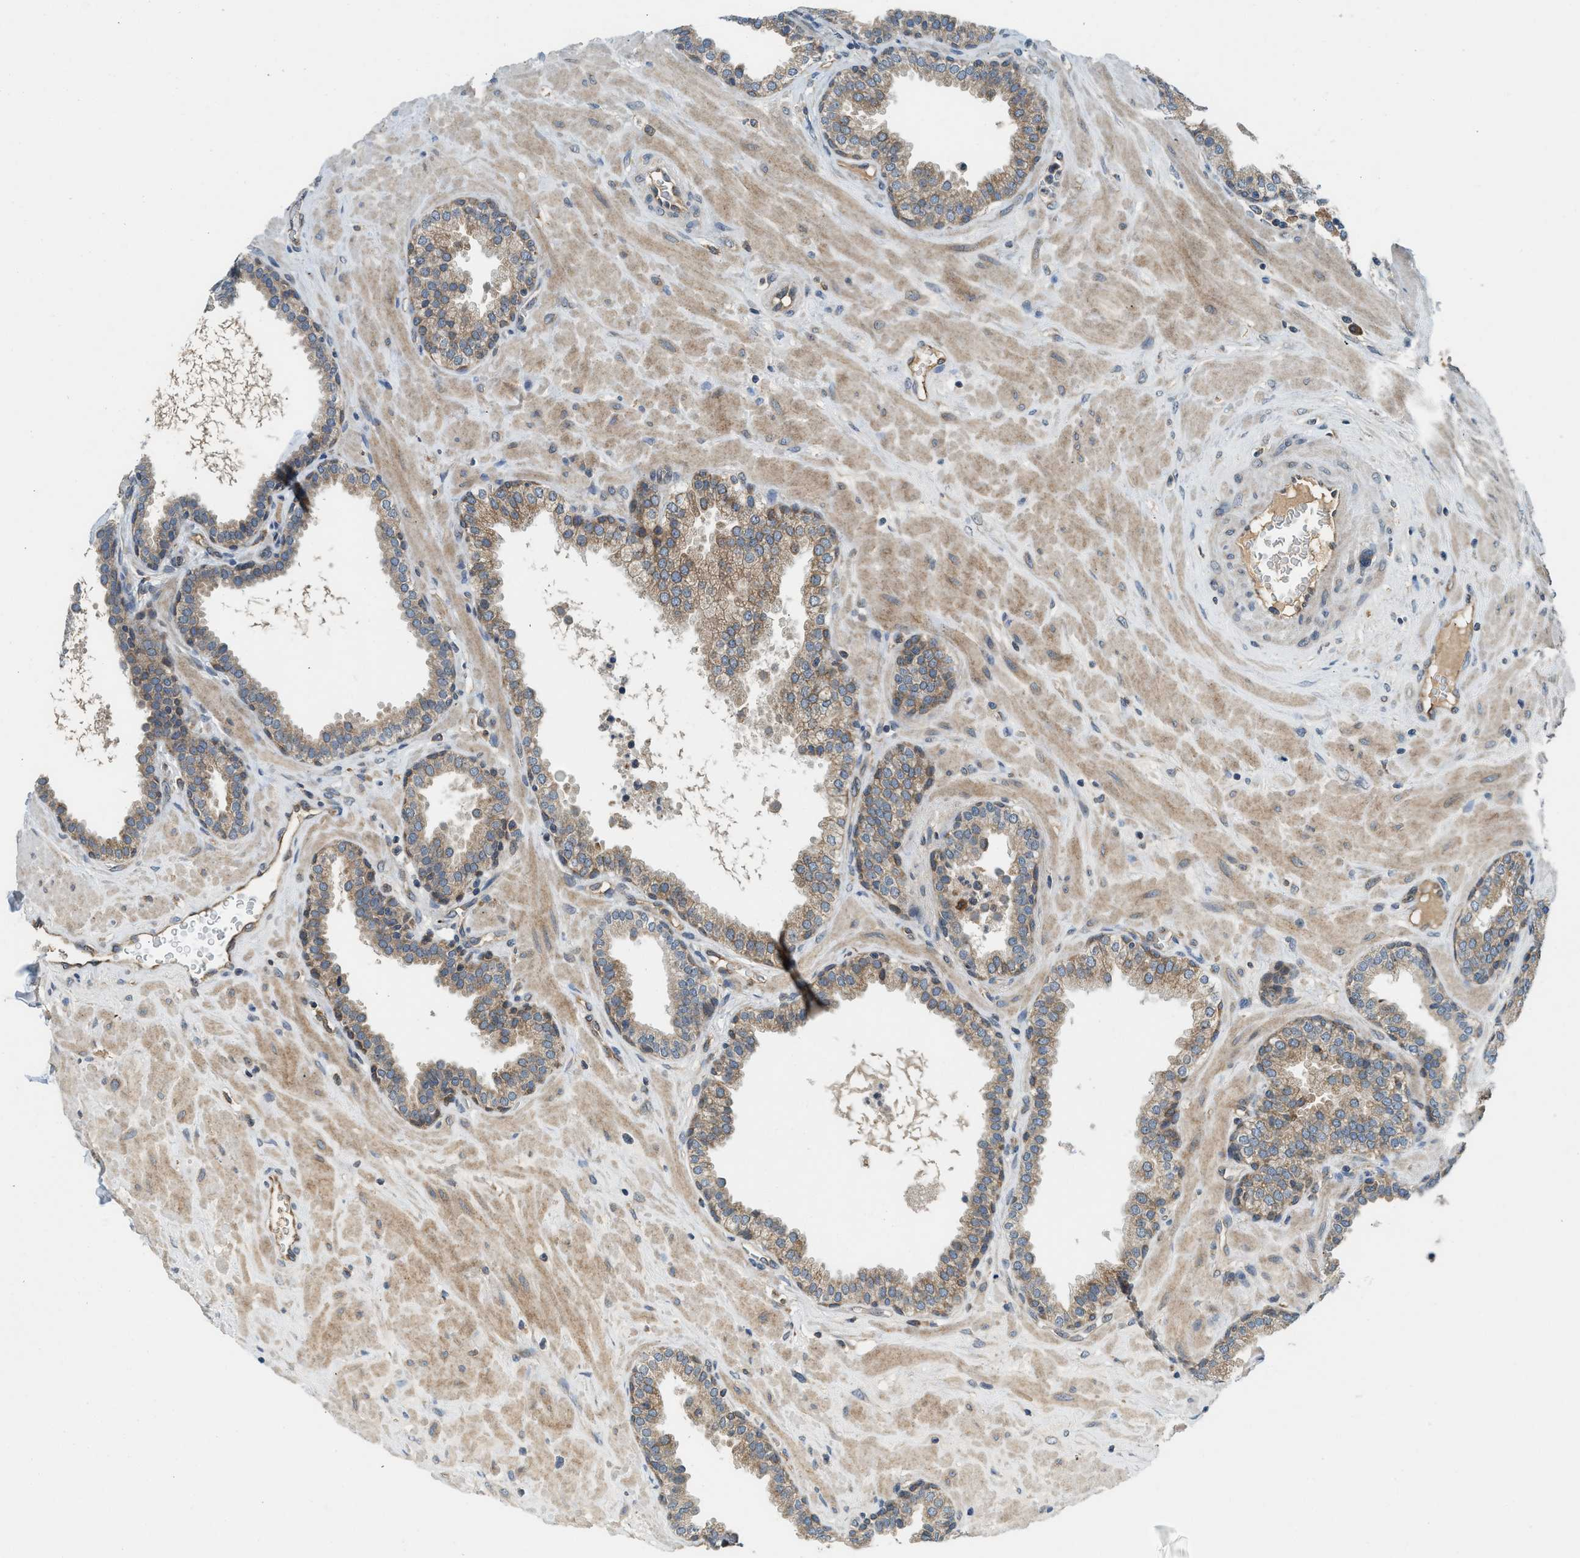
{"staining": {"intensity": "weak", "quantity": ">75%", "location": "cytoplasmic/membranous"}, "tissue": "prostate", "cell_type": "Glandular cells", "image_type": "normal", "snomed": [{"axis": "morphology", "description": "Normal tissue, NOS"}, {"axis": "topography", "description": "Prostate"}], "caption": "A brown stain highlights weak cytoplasmic/membranous expression of a protein in glandular cells of normal prostate. Nuclei are stained in blue.", "gene": "BCAP31", "patient": {"sex": "male", "age": 51}}